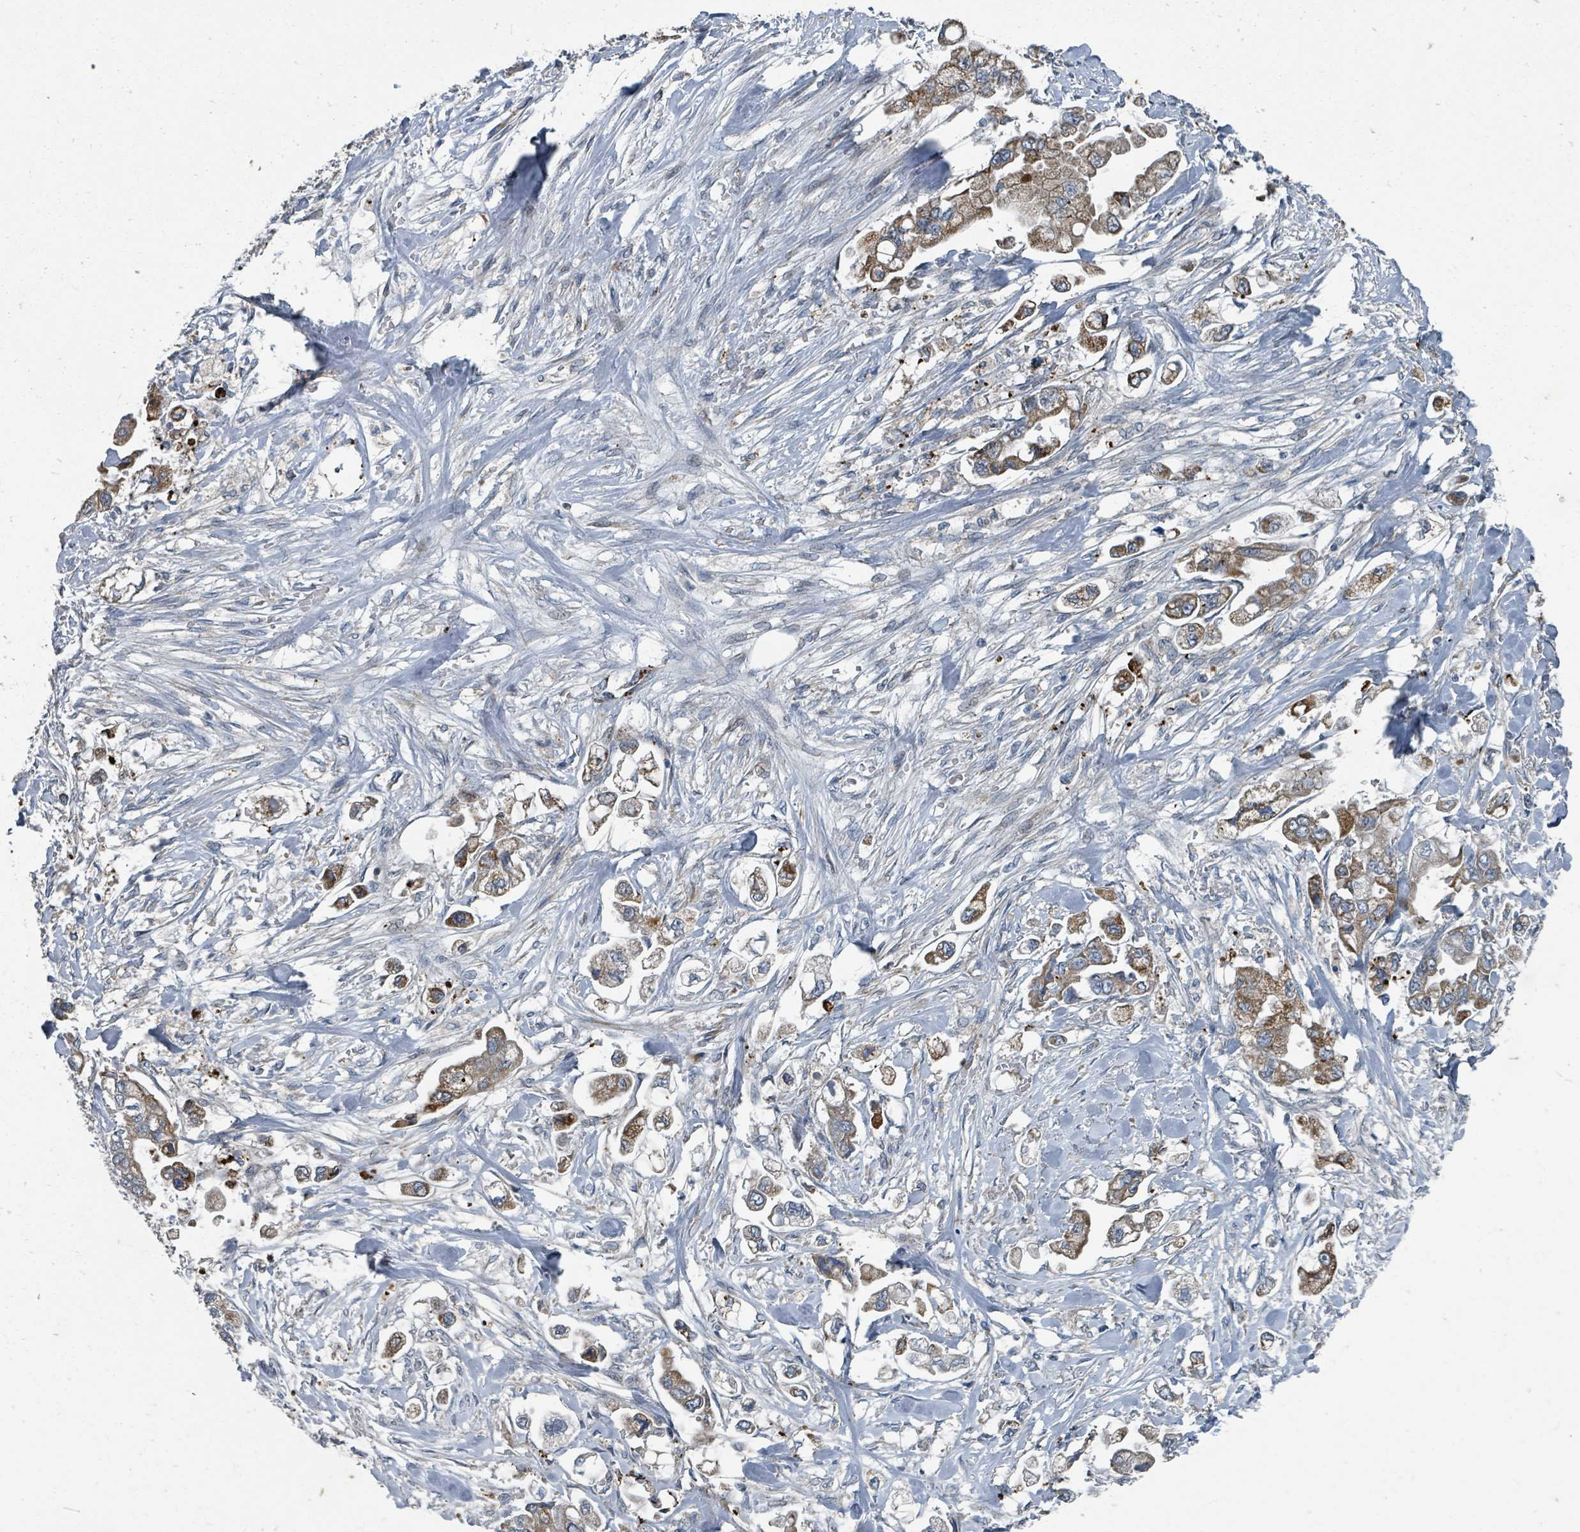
{"staining": {"intensity": "moderate", "quantity": "25%-75%", "location": "cytoplasmic/membranous"}, "tissue": "stomach cancer", "cell_type": "Tumor cells", "image_type": "cancer", "snomed": [{"axis": "morphology", "description": "Adenocarcinoma, NOS"}, {"axis": "topography", "description": "Stomach"}], "caption": "Stomach cancer stained for a protein demonstrates moderate cytoplasmic/membranous positivity in tumor cells. The protein of interest is stained brown, and the nuclei are stained in blue (DAB (3,3'-diaminobenzidine) IHC with brightfield microscopy, high magnification).", "gene": "DIPK2A", "patient": {"sex": "male", "age": 62}}